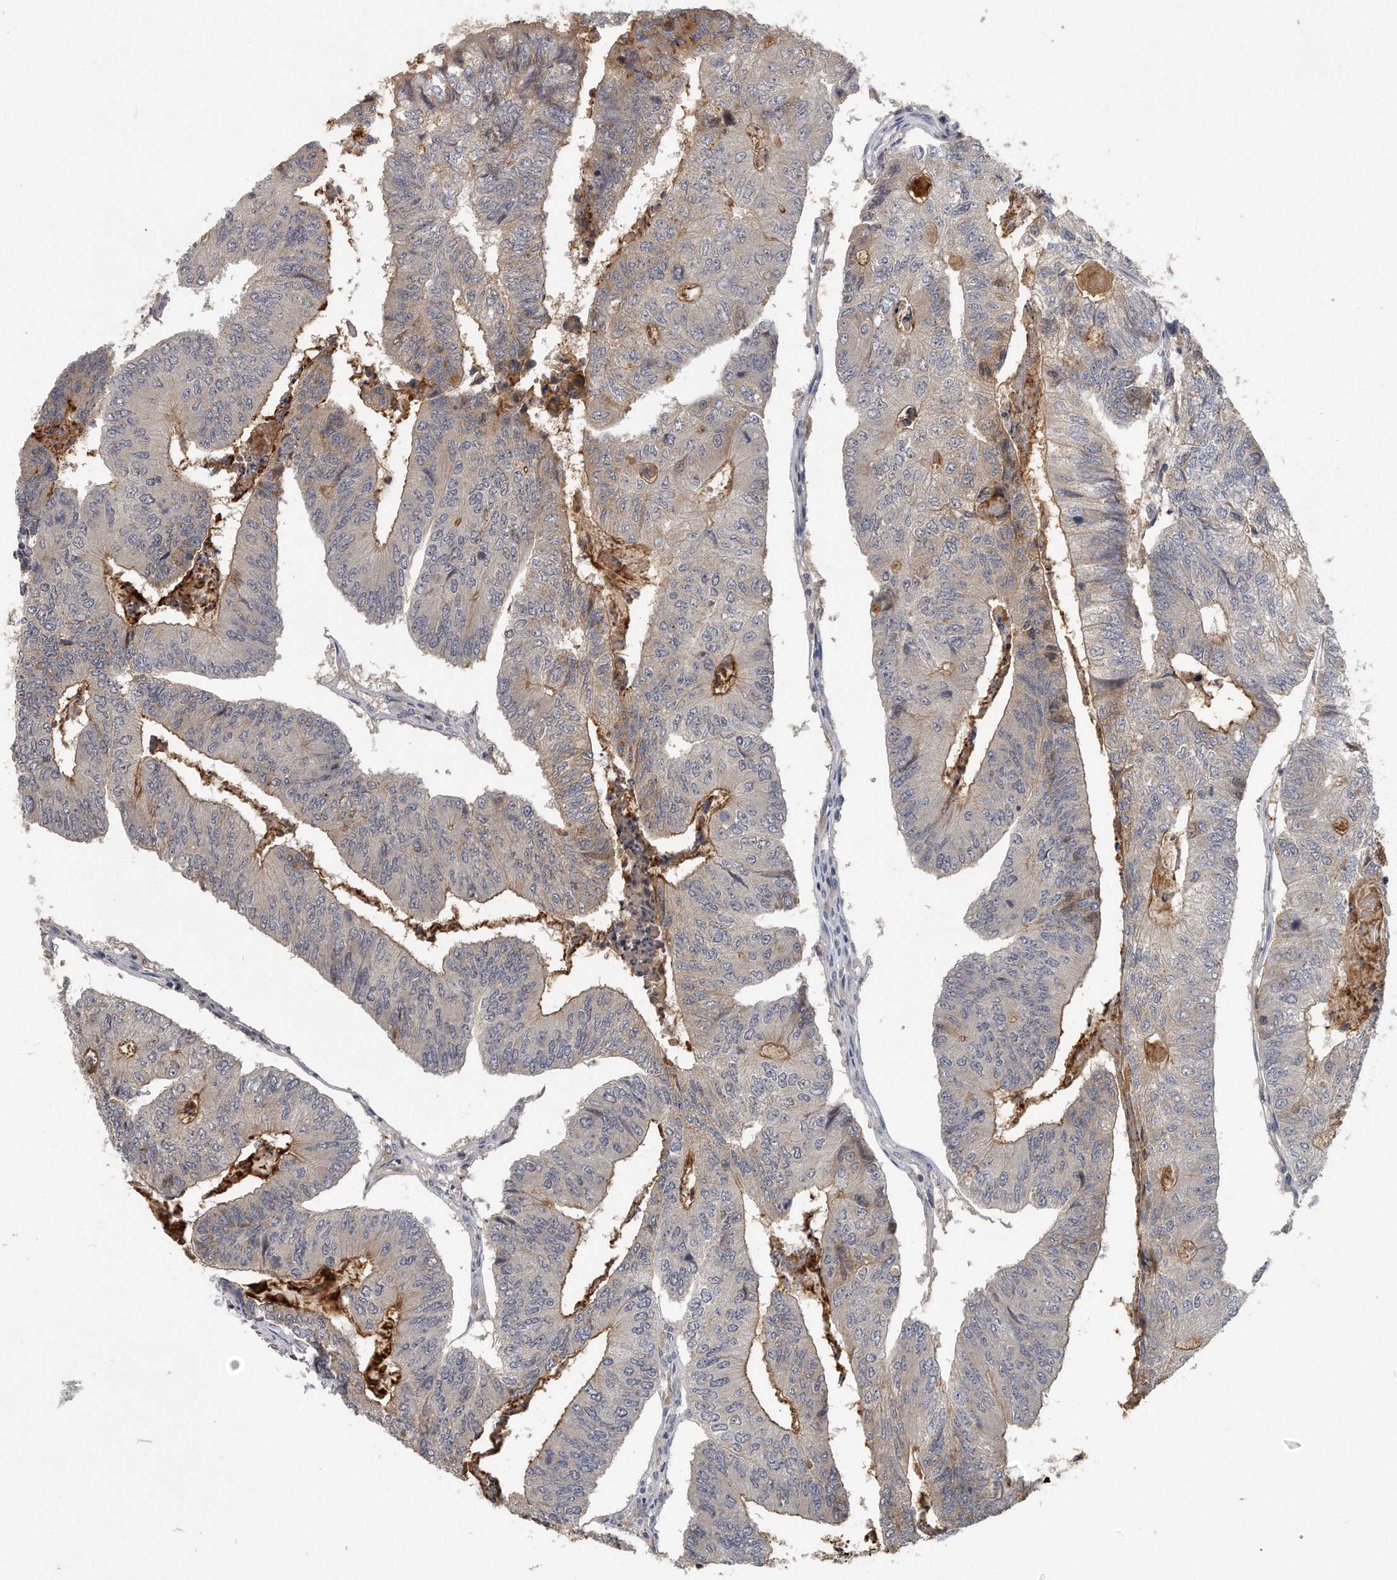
{"staining": {"intensity": "moderate", "quantity": "<25%", "location": "cytoplasmic/membranous"}, "tissue": "colorectal cancer", "cell_type": "Tumor cells", "image_type": "cancer", "snomed": [{"axis": "morphology", "description": "Adenocarcinoma, NOS"}, {"axis": "topography", "description": "Colon"}], "caption": "Moderate cytoplasmic/membranous positivity is identified in about <25% of tumor cells in colorectal adenocarcinoma. (brown staining indicates protein expression, while blue staining denotes nuclei).", "gene": "TRAPPC14", "patient": {"sex": "female", "age": 67}}